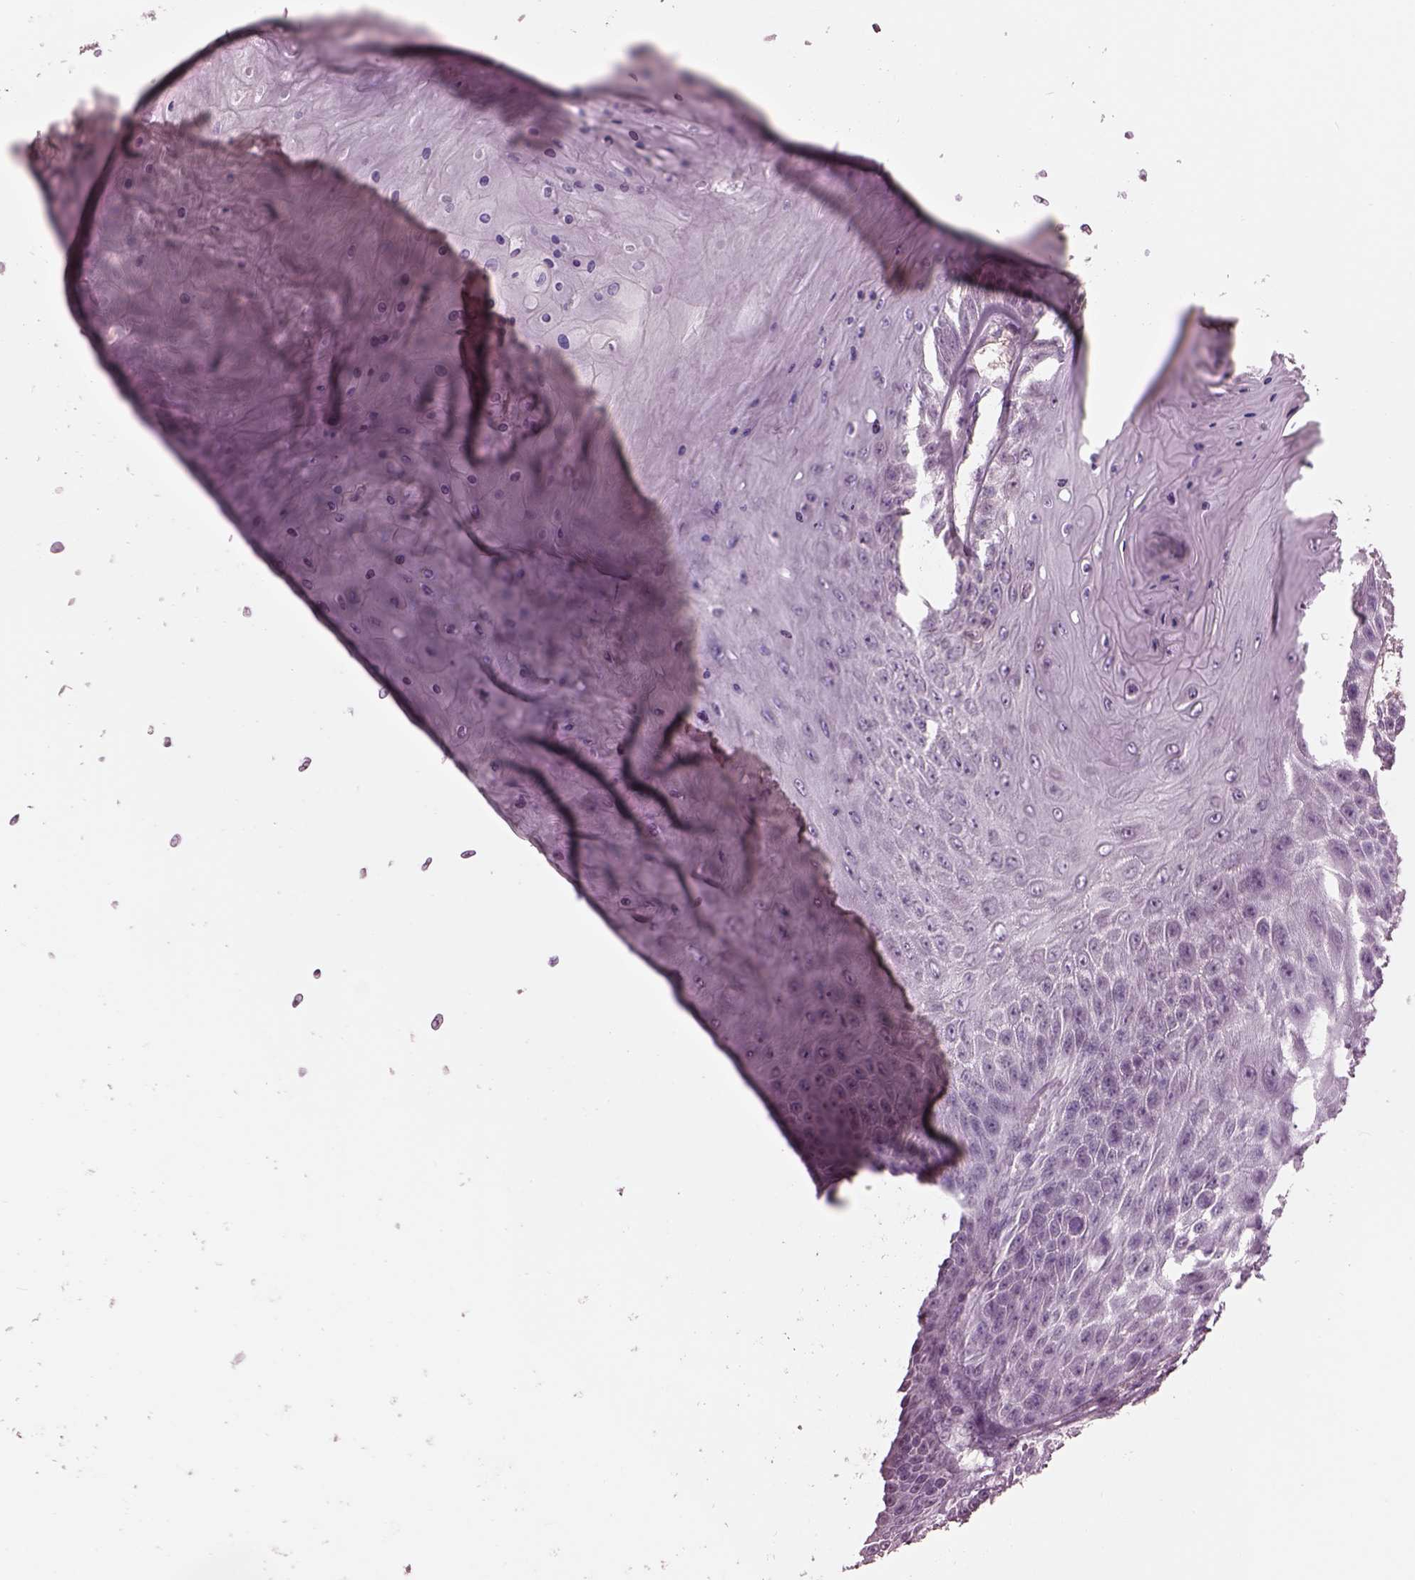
{"staining": {"intensity": "negative", "quantity": "none", "location": "none"}, "tissue": "skin cancer", "cell_type": "Tumor cells", "image_type": "cancer", "snomed": [{"axis": "morphology", "description": "Squamous cell carcinoma, NOS"}, {"axis": "topography", "description": "Skin"}], "caption": "A high-resolution micrograph shows immunohistochemistry staining of squamous cell carcinoma (skin), which exhibits no significant expression in tumor cells.", "gene": "GARIN4", "patient": {"sex": "male", "age": 62}}